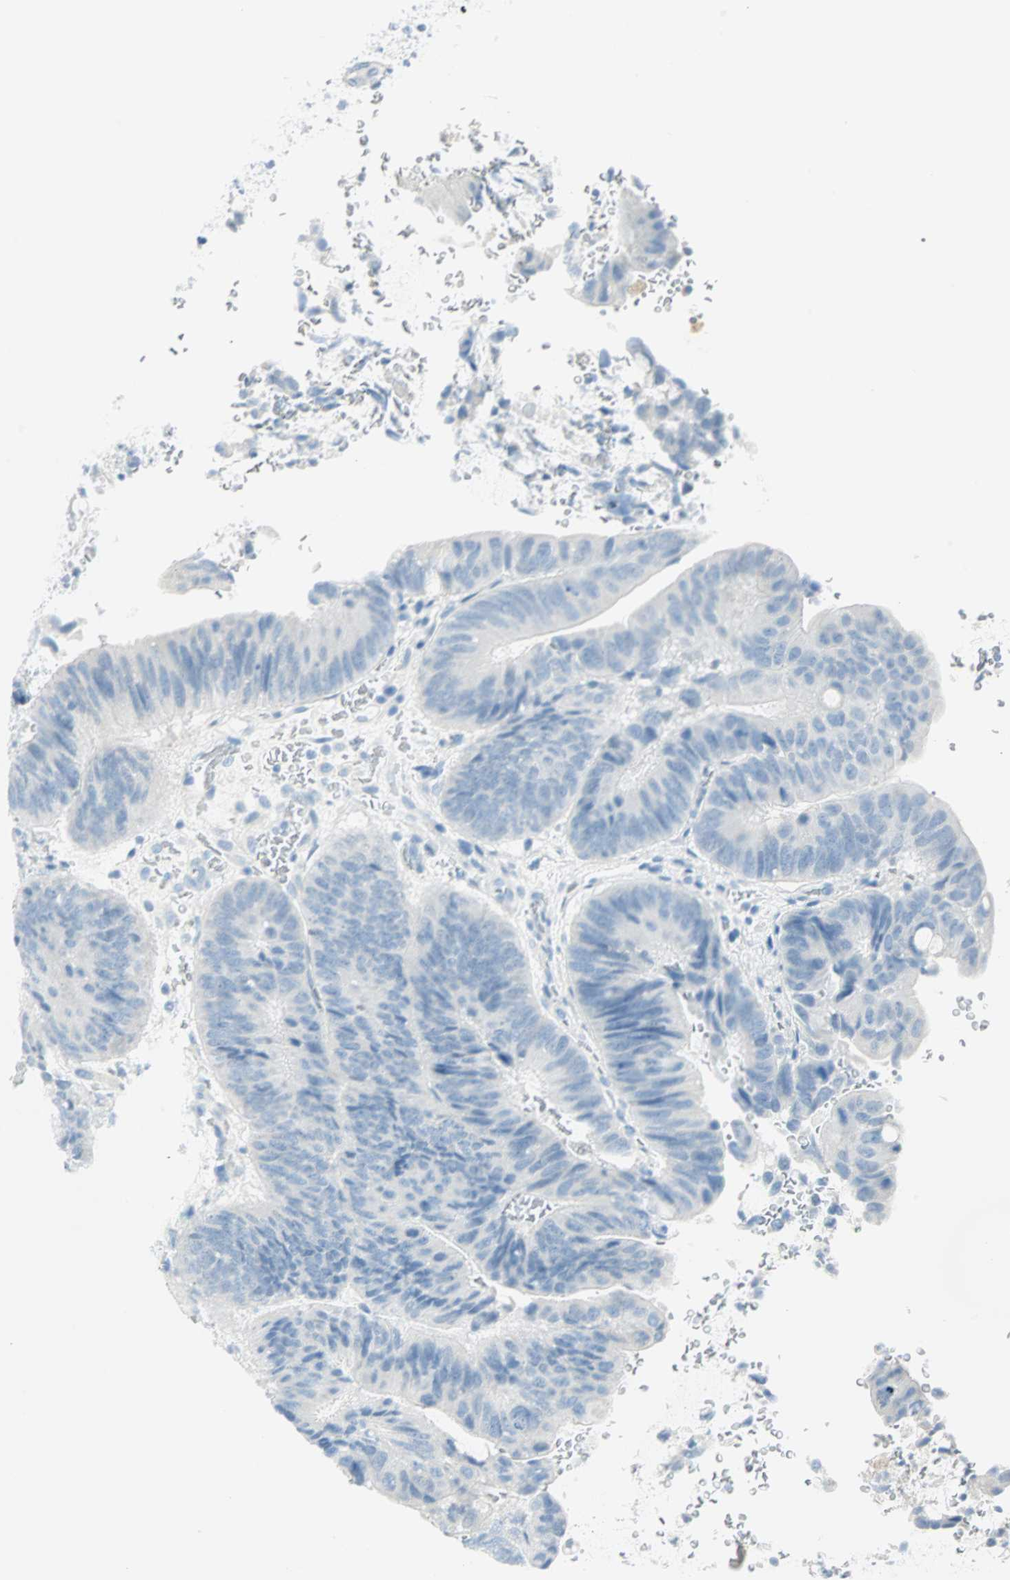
{"staining": {"intensity": "negative", "quantity": "none", "location": "none"}, "tissue": "colorectal cancer", "cell_type": "Tumor cells", "image_type": "cancer", "snomed": [{"axis": "morphology", "description": "Normal tissue, NOS"}, {"axis": "morphology", "description": "Adenocarcinoma, NOS"}, {"axis": "topography", "description": "Rectum"}, {"axis": "topography", "description": "Peripheral nerve tissue"}], "caption": "Tumor cells are negative for brown protein staining in colorectal cancer. Brightfield microscopy of immunohistochemistry stained with DAB (brown) and hematoxylin (blue), captured at high magnification.", "gene": "NES", "patient": {"sex": "male", "age": 92}}